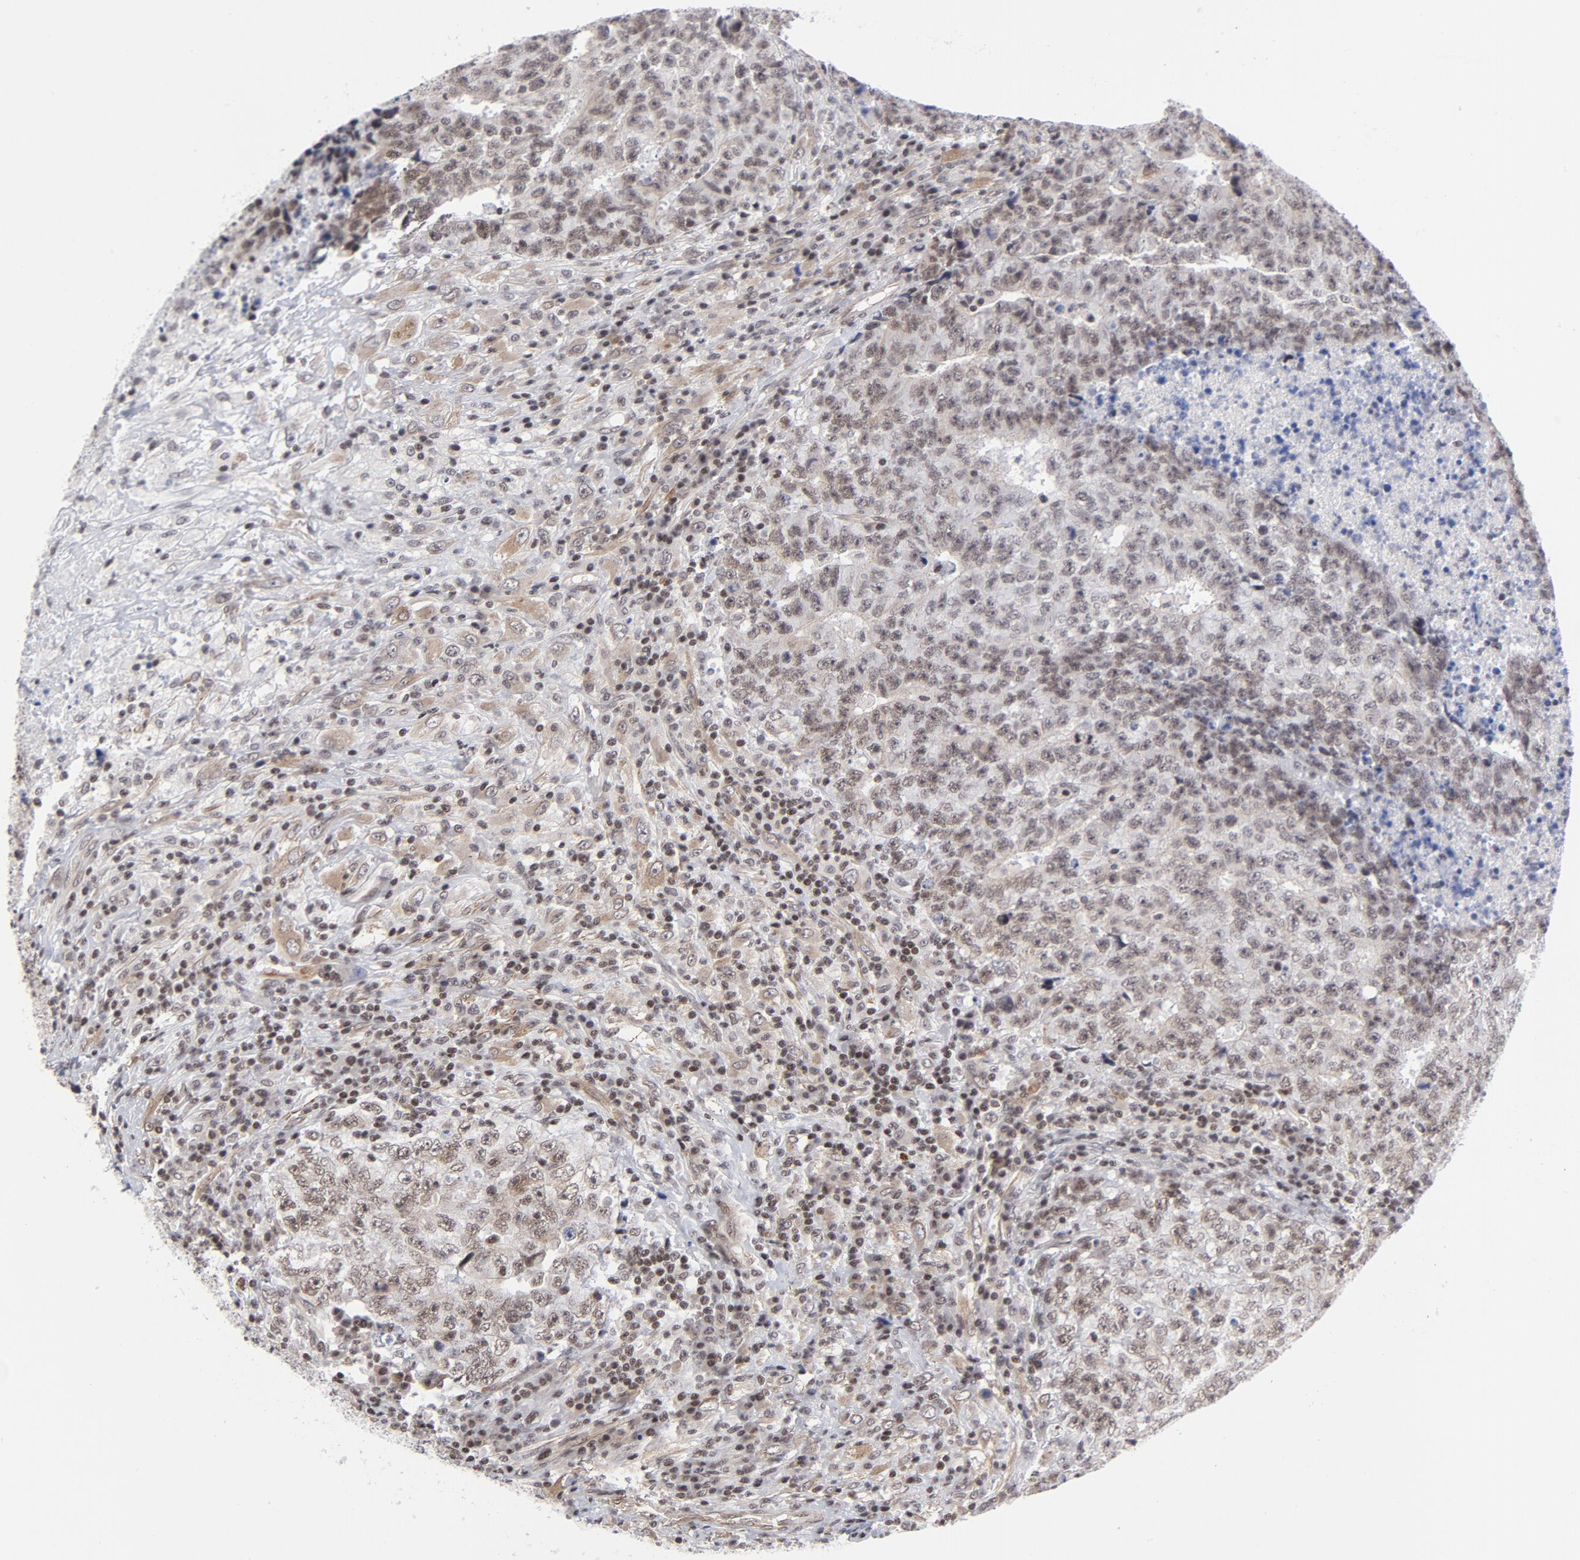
{"staining": {"intensity": "weak", "quantity": ">75%", "location": "cytoplasmic/membranous,nuclear"}, "tissue": "testis cancer", "cell_type": "Tumor cells", "image_type": "cancer", "snomed": [{"axis": "morphology", "description": "Necrosis, NOS"}, {"axis": "morphology", "description": "Carcinoma, Embryonal, NOS"}, {"axis": "topography", "description": "Testis"}], "caption": "Immunohistochemistry (IHC) micrograph of testis cancer stained for a protein (brown), which displays low levels of weak cytoplasmic/membranous and nuclear staining in about >75% of tumor cells.", "gene": "CTCF", "patient": {"sex": "male", "age": 19}}